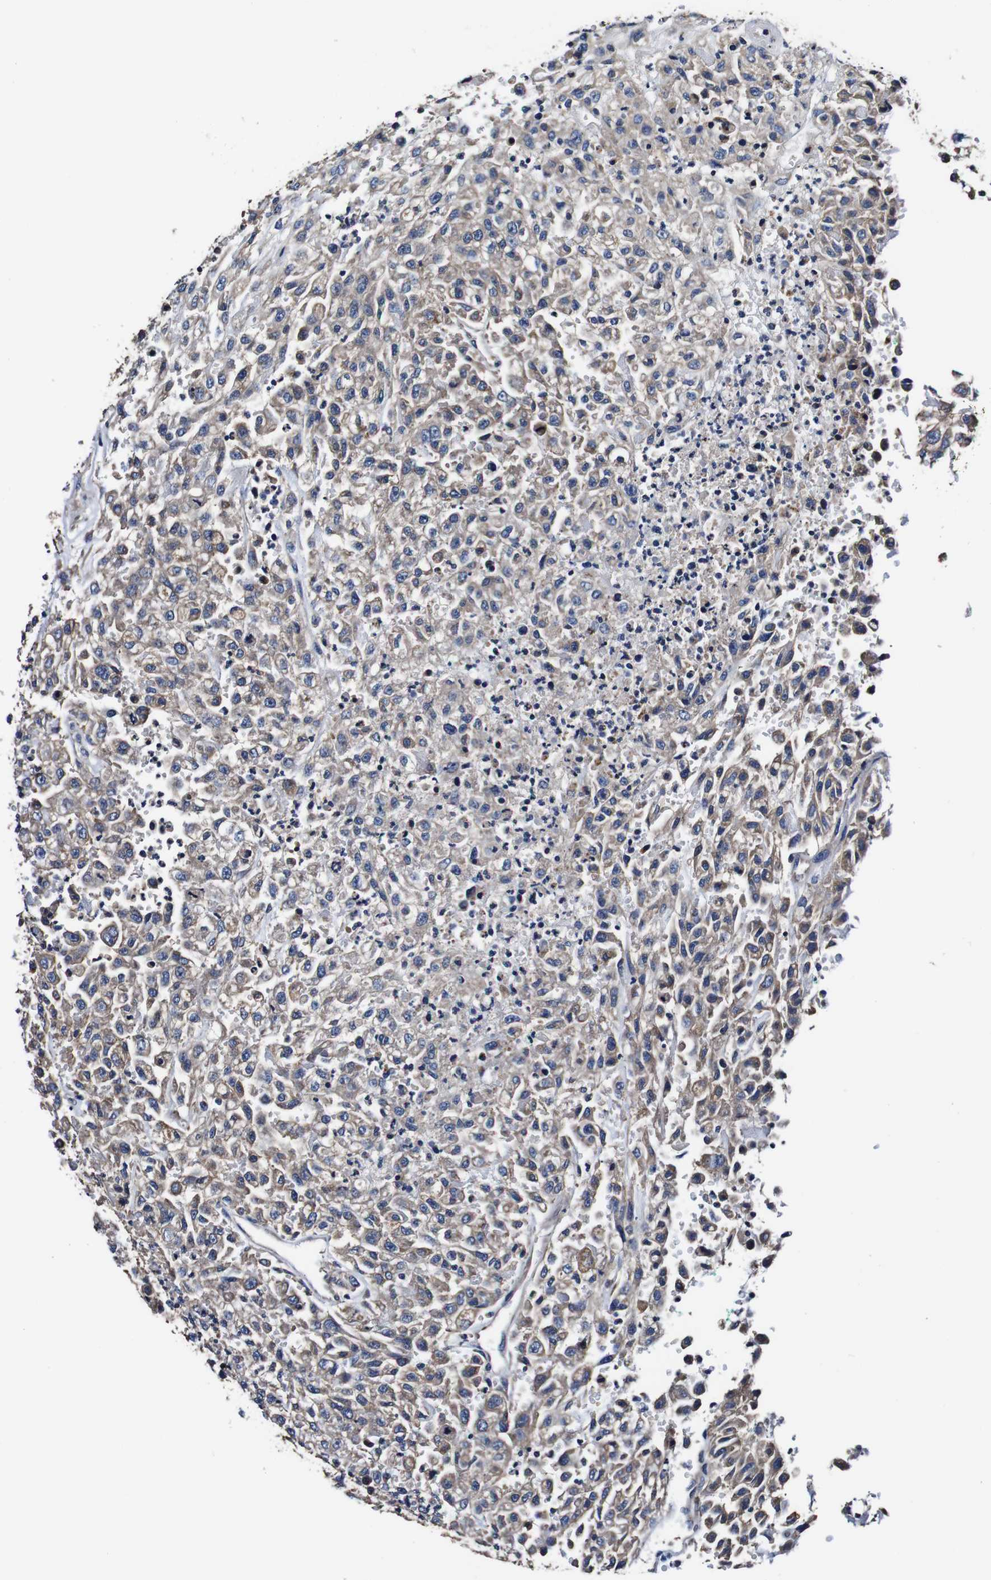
{"staining": {"intensity": "weak", "quantity": ">75%", "location": "cytoplasmic/membranous"}, "tissue": "urothelial cancer", "cell_type": "Tumor cells", "image_type": "cancer", "snomed": [{"axis": "morphology", "description": "Urothelial carcinoma, High grade"}, {"axis": "topography", "description": "Urinary bladder"}], "caption": "A brown stain labels weak cytoplasmic/membranous expression of a protein in human urothelial carcinoma (high-grade) tumor cells.", "gene": "PDCD6IP", "patient": {"sex": "male", "age": 46}}